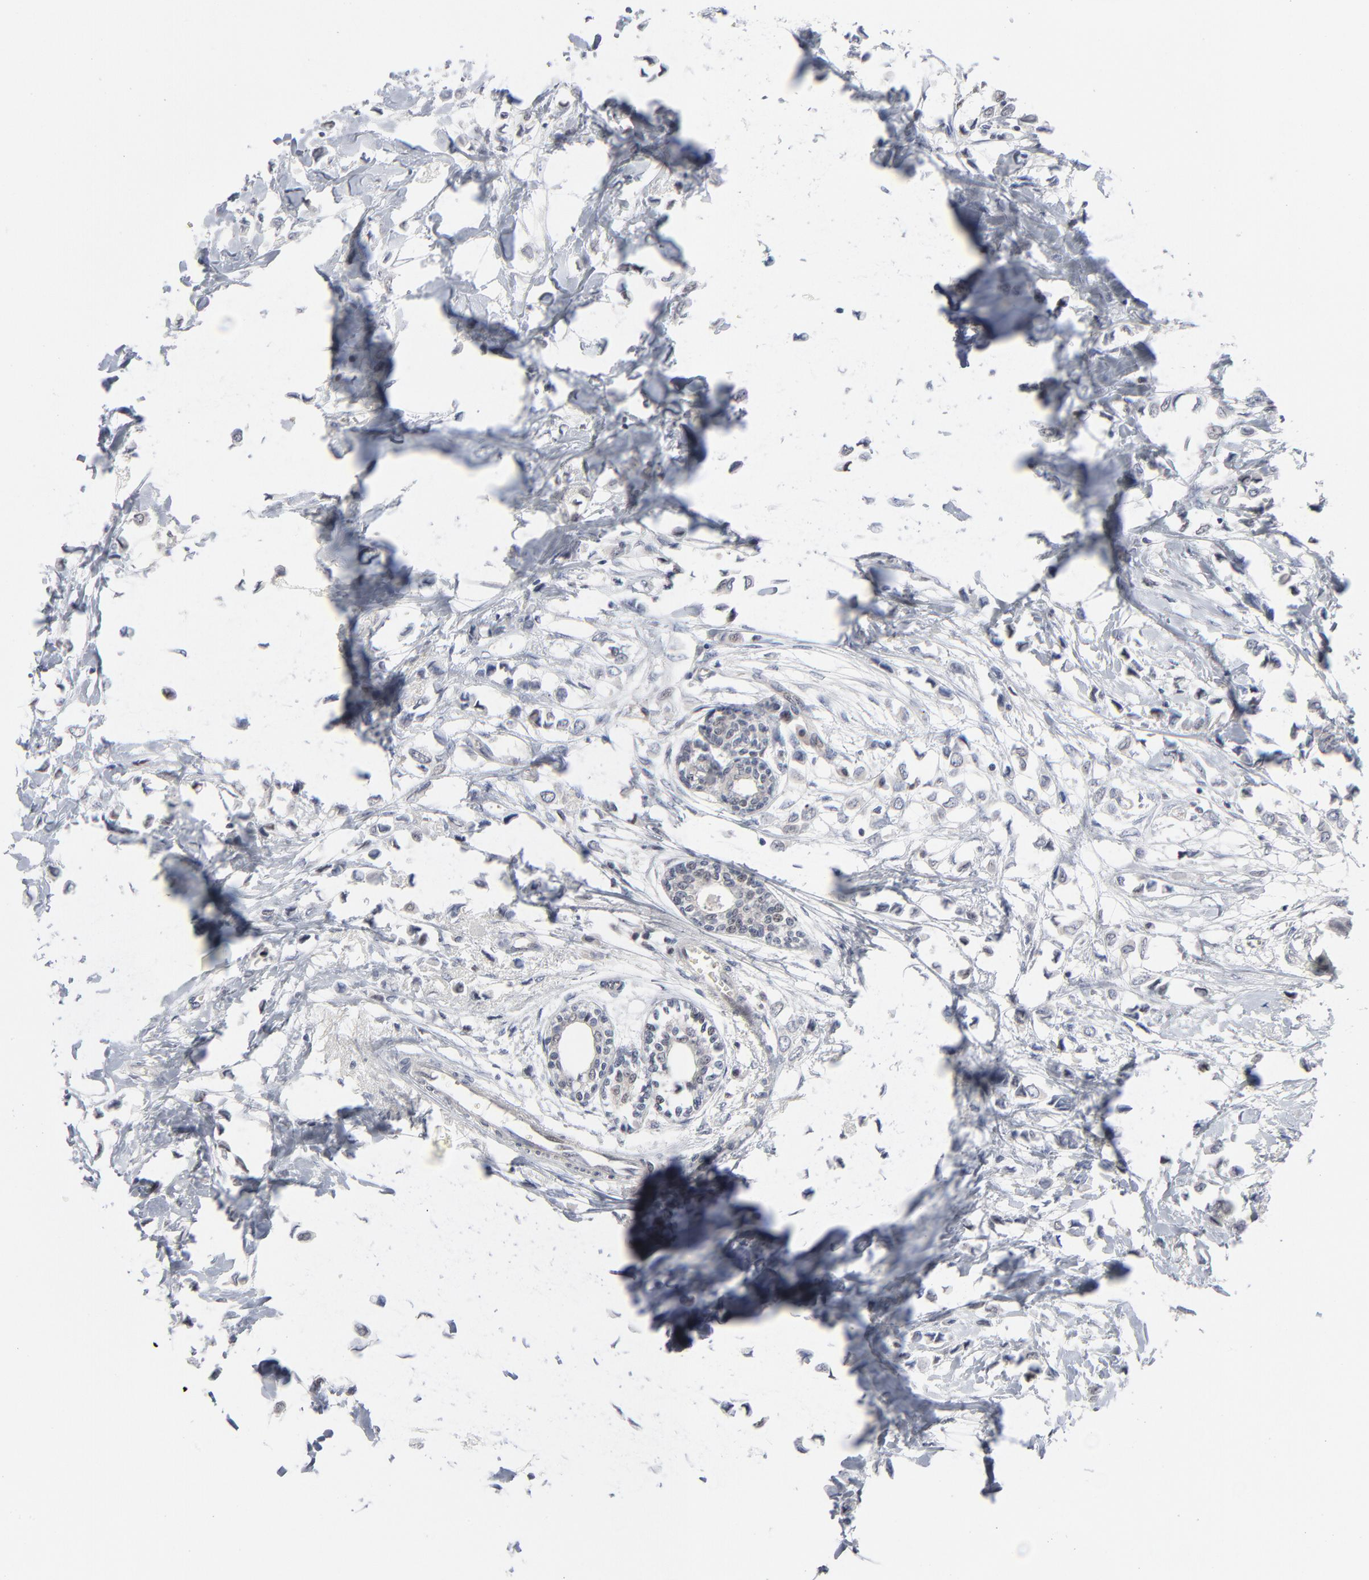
{"staining": {"intensity": "negative", "quantity": "none", "location": "none"}, "tissue": "breast cancer", "cell_type": "Tumor cells", "image_type": "cancer", "snomed": [{"axis": "morphology", "description": "Lobular carcinoma"}, {"axis": "topography", "description": "Breast"}], "caption": "Tumor cells are negative for protein expression in human lobular carcinoma (breast).", "gene": "FOXN2", "patient": {"sex": "female", "age": 51}}